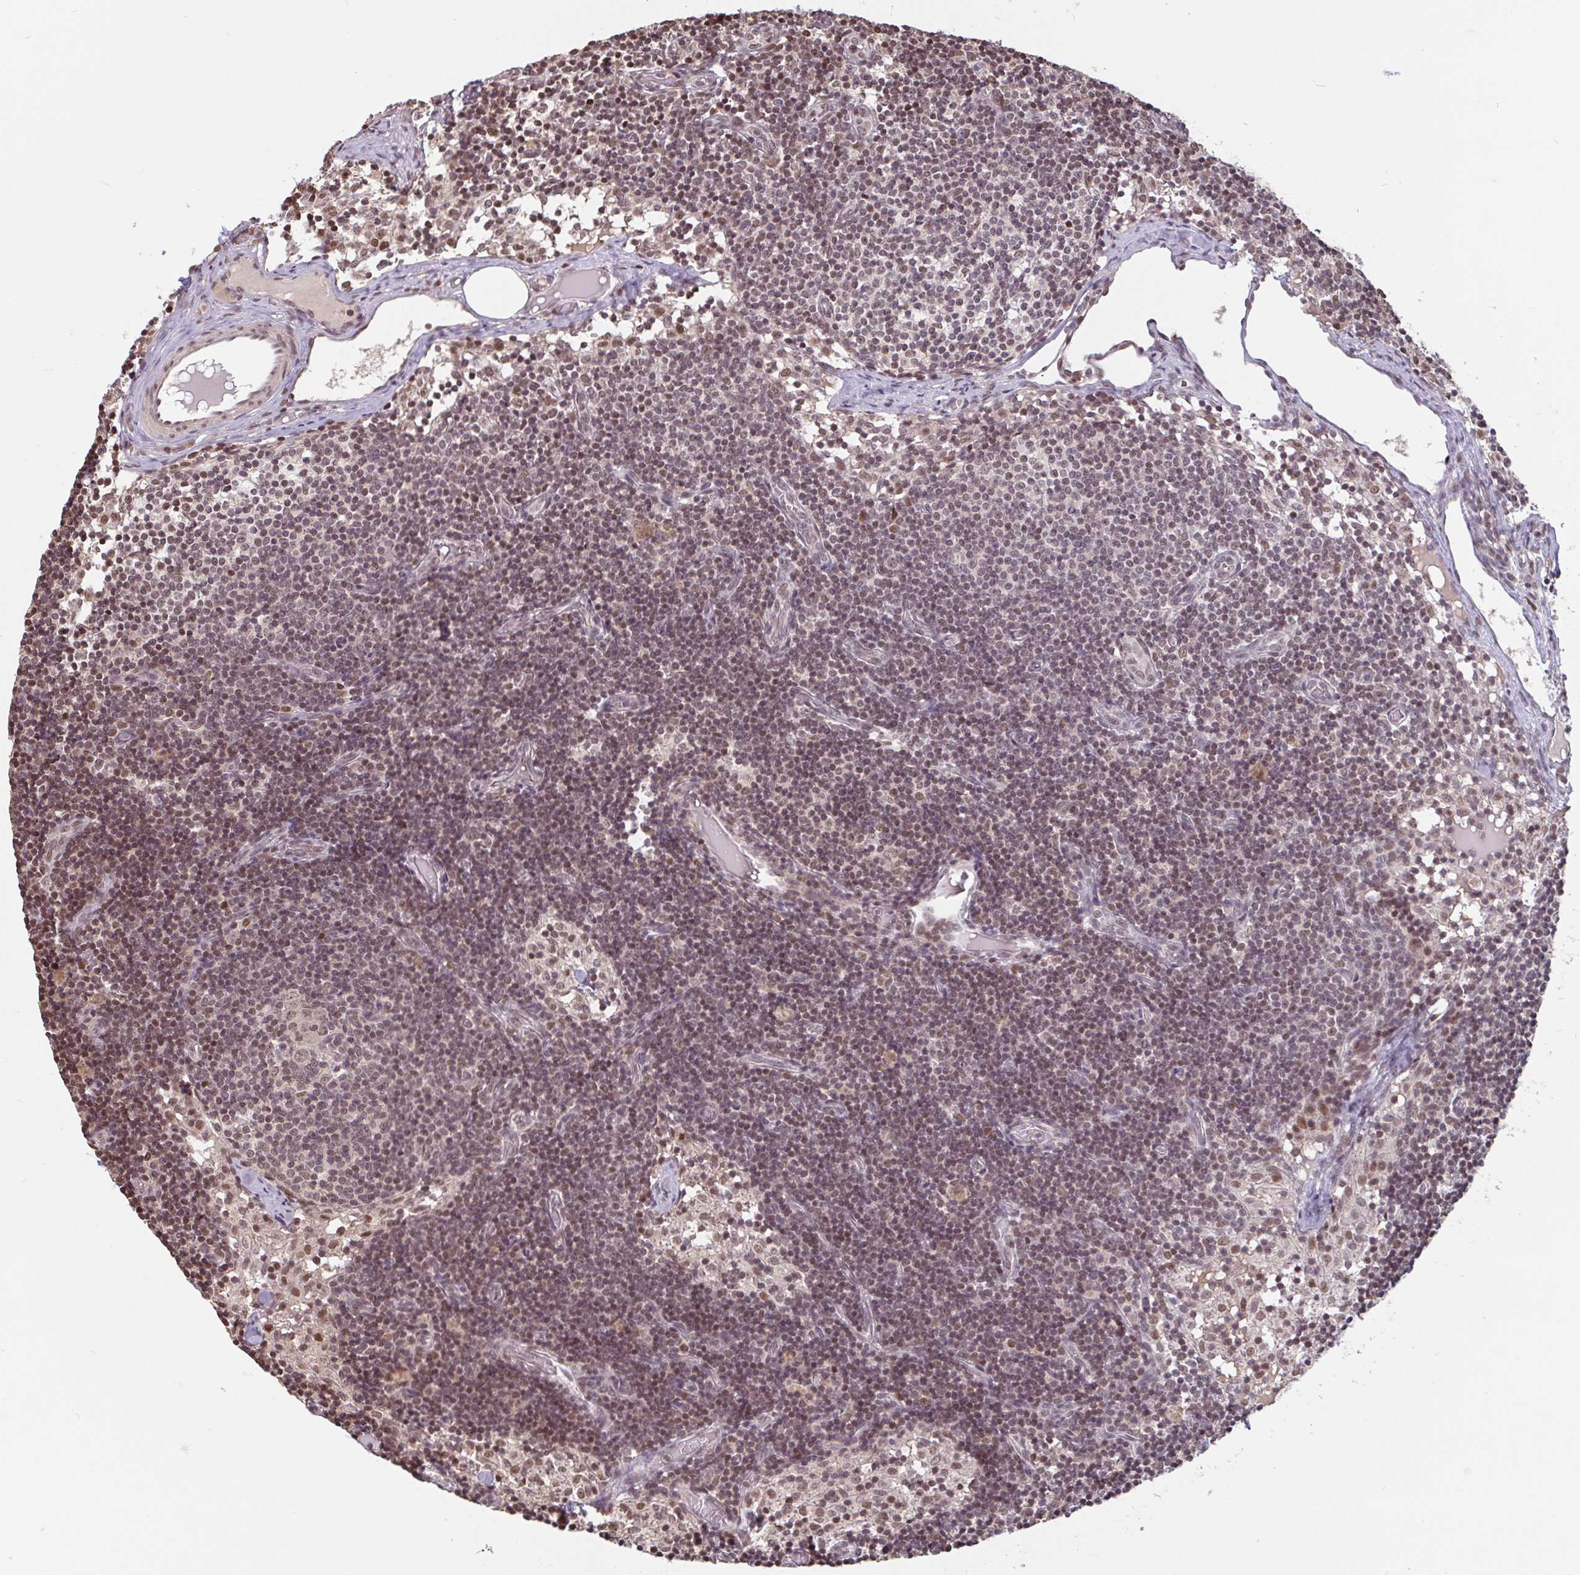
{"staining": {"intensity": "moderate", "quantity": "25%-75%", "location": "nuclear"}, "tissue": "lymph node", "cell_type": "Germinal center cells", "image_type": "normal", "snomed": [{"axis": "morphology", "description": "Normal tissue, NOS"}, {"axis": "topography", "description": "Lymph node"}], "caption": "Immunohistochemistry (DAB) staining of unremarkable human lymph node reveals moderate nuclear protein positivity in approximately 25%-75% of germinal center cells. Ihc stains the protein in brown and the nuclei are stained blue.", "gene": "DR1", "patient": {"sex": "female", "age": 31}}